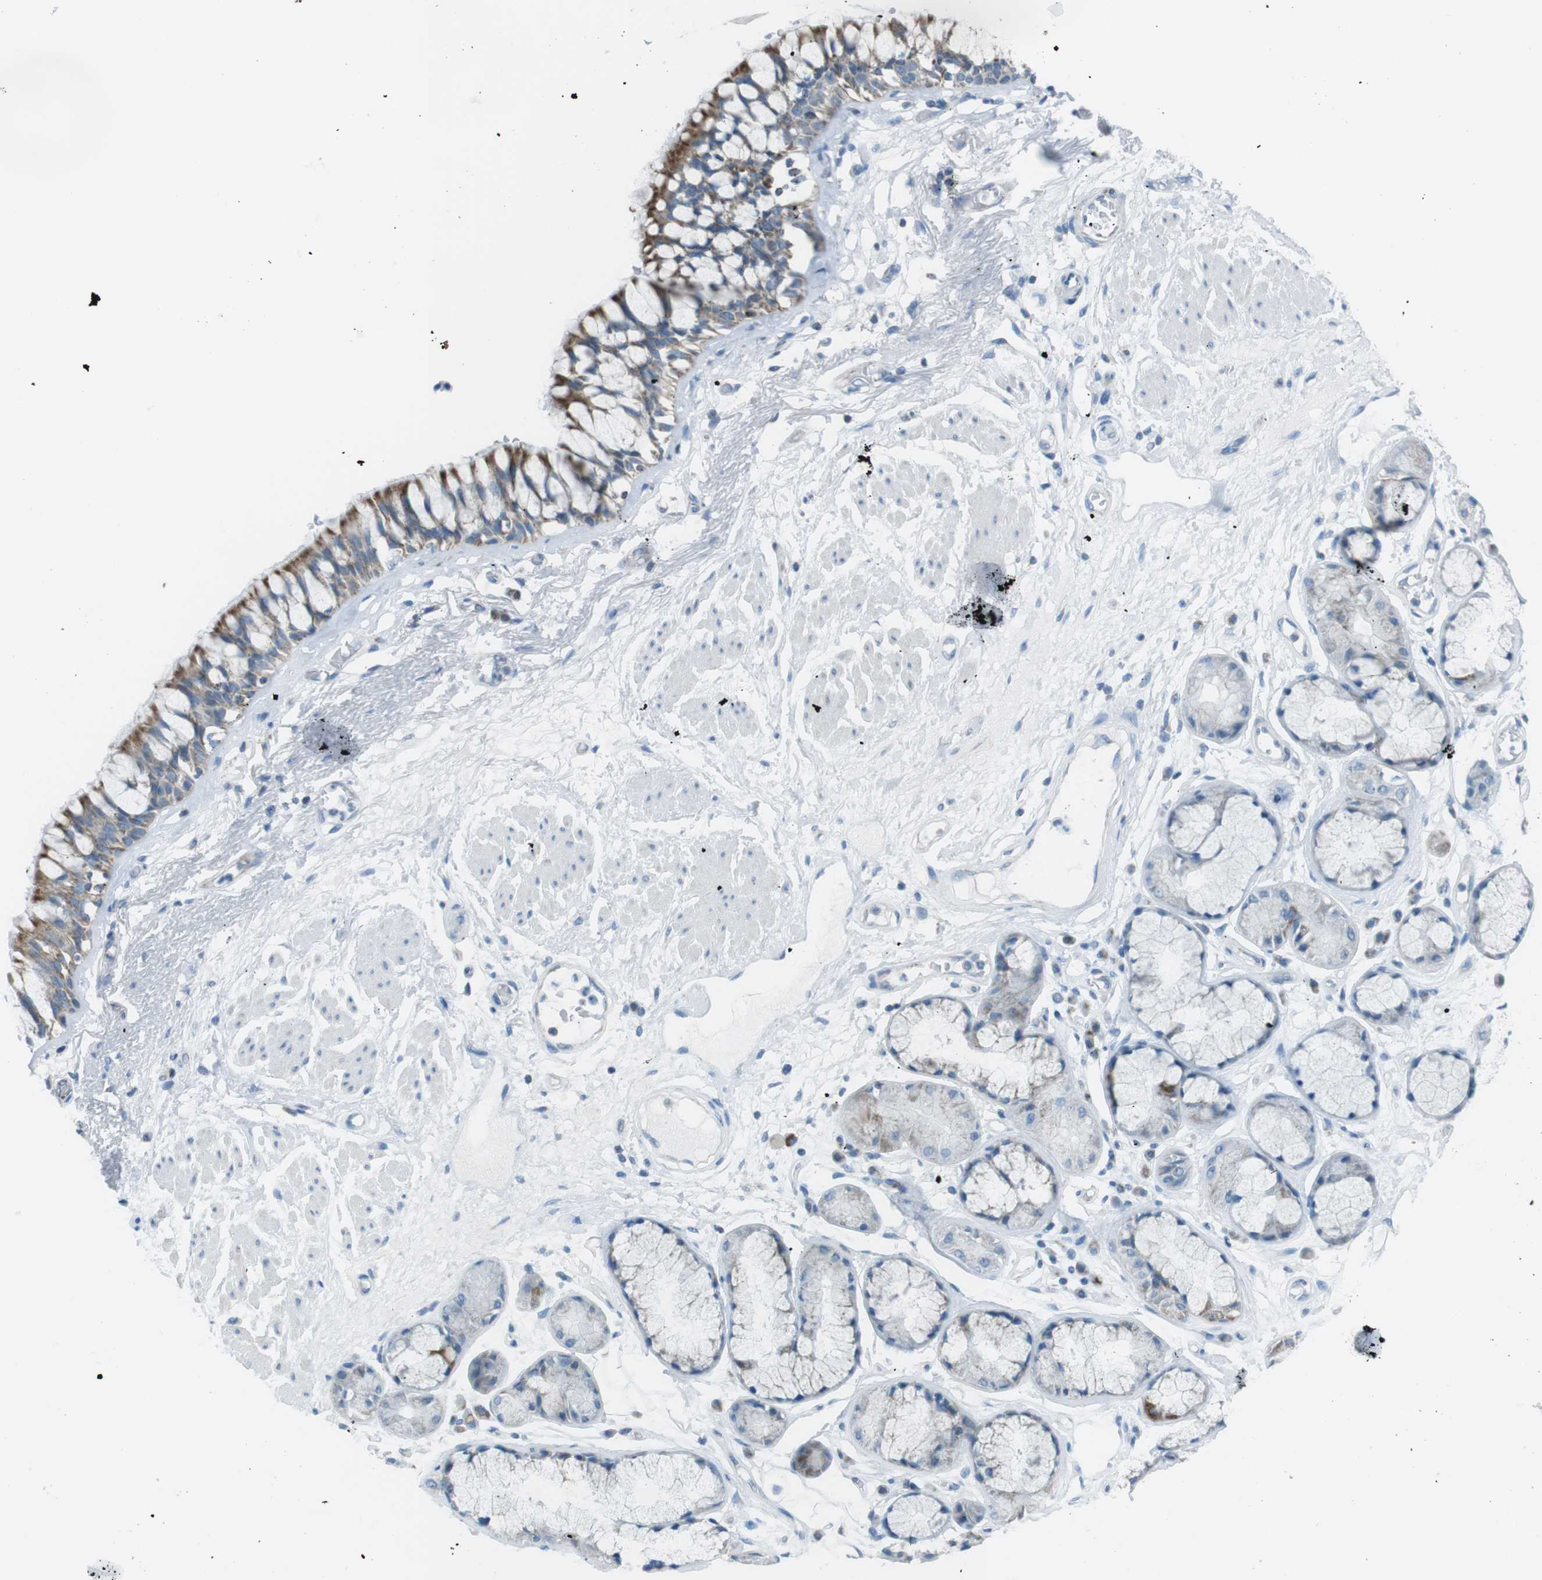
{"staining": {"intensity": "moderate", "quantity": "25%-75%", "location": "cytoplasmic/membranous"}, "tissue": "bronchus", "cell_type": "Respiratory epithelial cells", "image_type": "normal", "snomed": [{"axis": "morphology", "description": "Normal tissue, NOS"}, {"axis": "topography", "description": "Bronchus"}], "caption": "A photomicrograph of human bronchus stained for a protein shows moderate cytoplasmic/membranous brown staining in respiratory epithelial cells.", "gene": "DNAJA3", "patient": {"sex": "male", "age": 66}}